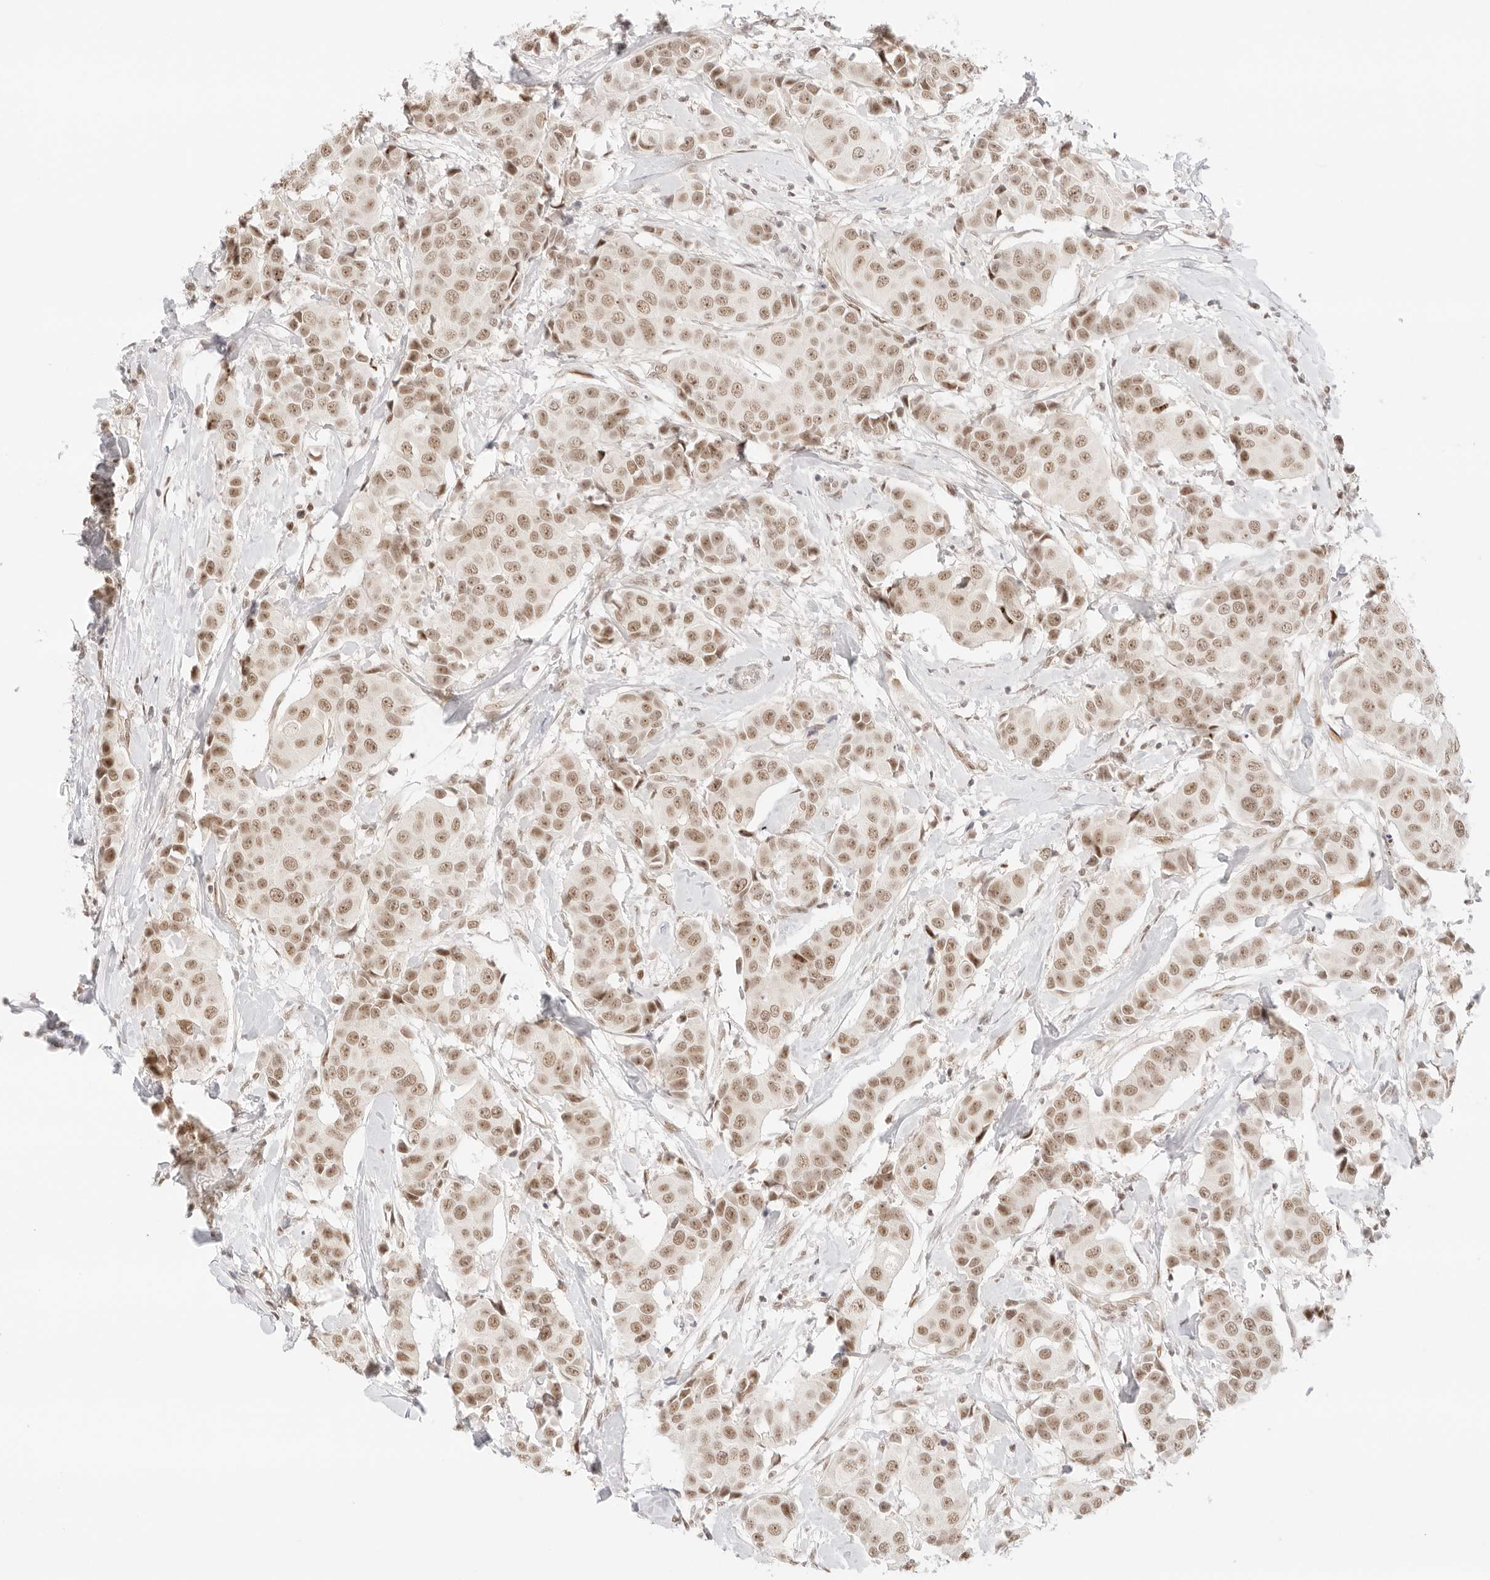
{"staining": {"intensity": "moderate", "quantity": ">75%", "location": "nuclear"}, "tissue": "breast cancer", "cell_type": "Tumor cells", "image_type": "cancer", "snomed": [{"axis": "morphology", "description": "Normal tissue, NOS"}, {"axis": "morphology", "description": "Duct carcinoma"}, {"axis": "topography", "description": "Breast"}], "caption": "Immunohistochemistry staining of breast cancer, which reveals medium levels of moderate nuclear positivity in about >75% of tumor cells indicating moderate nuclear protein staining. The staining was performed using DAB (3,3'-diaminobenzidine) (brown) for protein detection and nuclei were counterstained in hematoxylin (blue).", "gene": "ITGA6", "patient": {"sex": "female", "age": 39}}